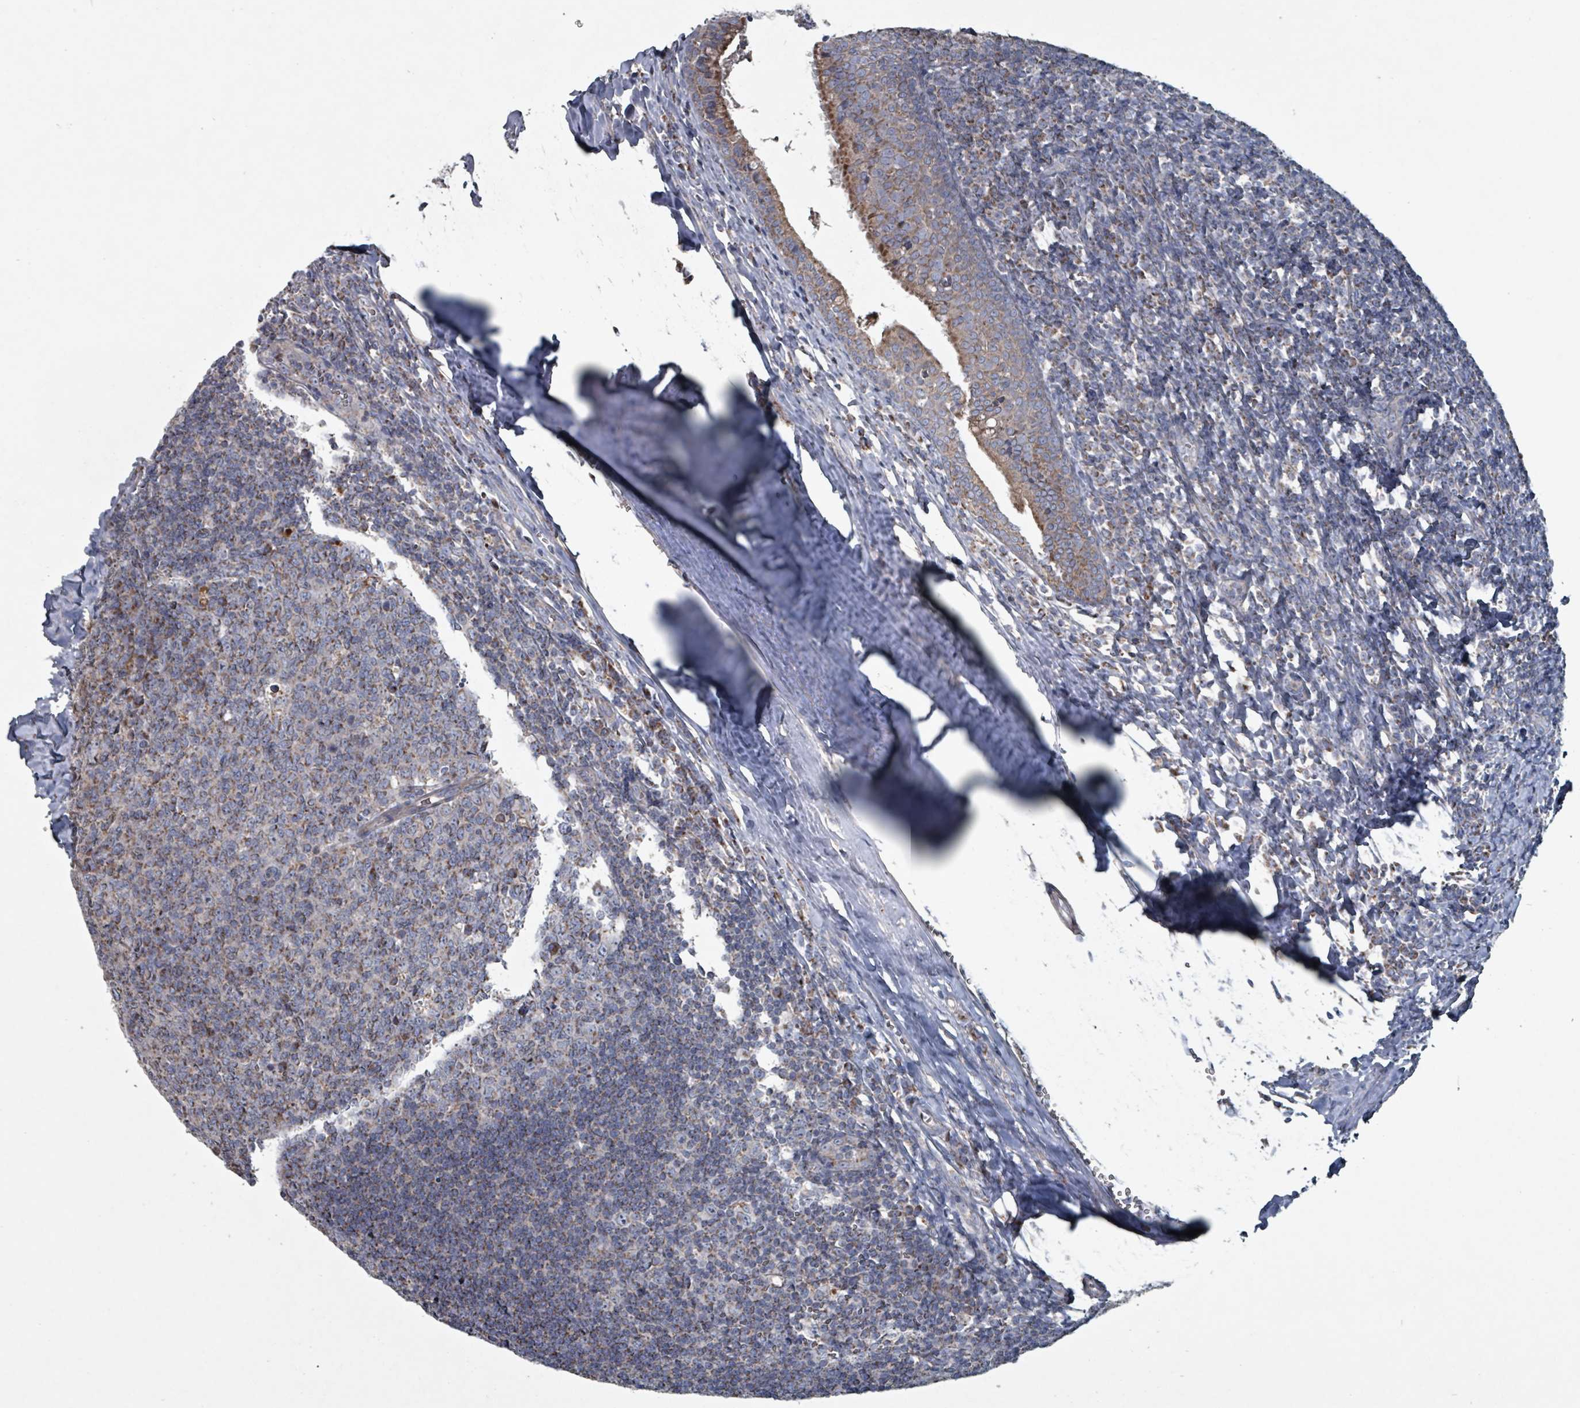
{"staining": {"intensity": "moderate", "quantity": "25%-75%", "location": "cytoplasmic/membranous"}, "tissue": "tonsil", "cell_type": "Germinal center cells", "image_type": "normal", "snomed": [{"axis": "morphology", "description": "Normal tissue, NOS"}, {"axis": "topography", "description": "Tonsil"}], "caption": "A medium amount of moderate cytoplasmic/membranous staining is seen in about 25%-75% of germinal center cells in unremarkable tonsil. (Brightfield microscopy of DAB IHC at high magnification).", "gene": "ABHD18", "patient": {"sex": "male", "age": 27}}